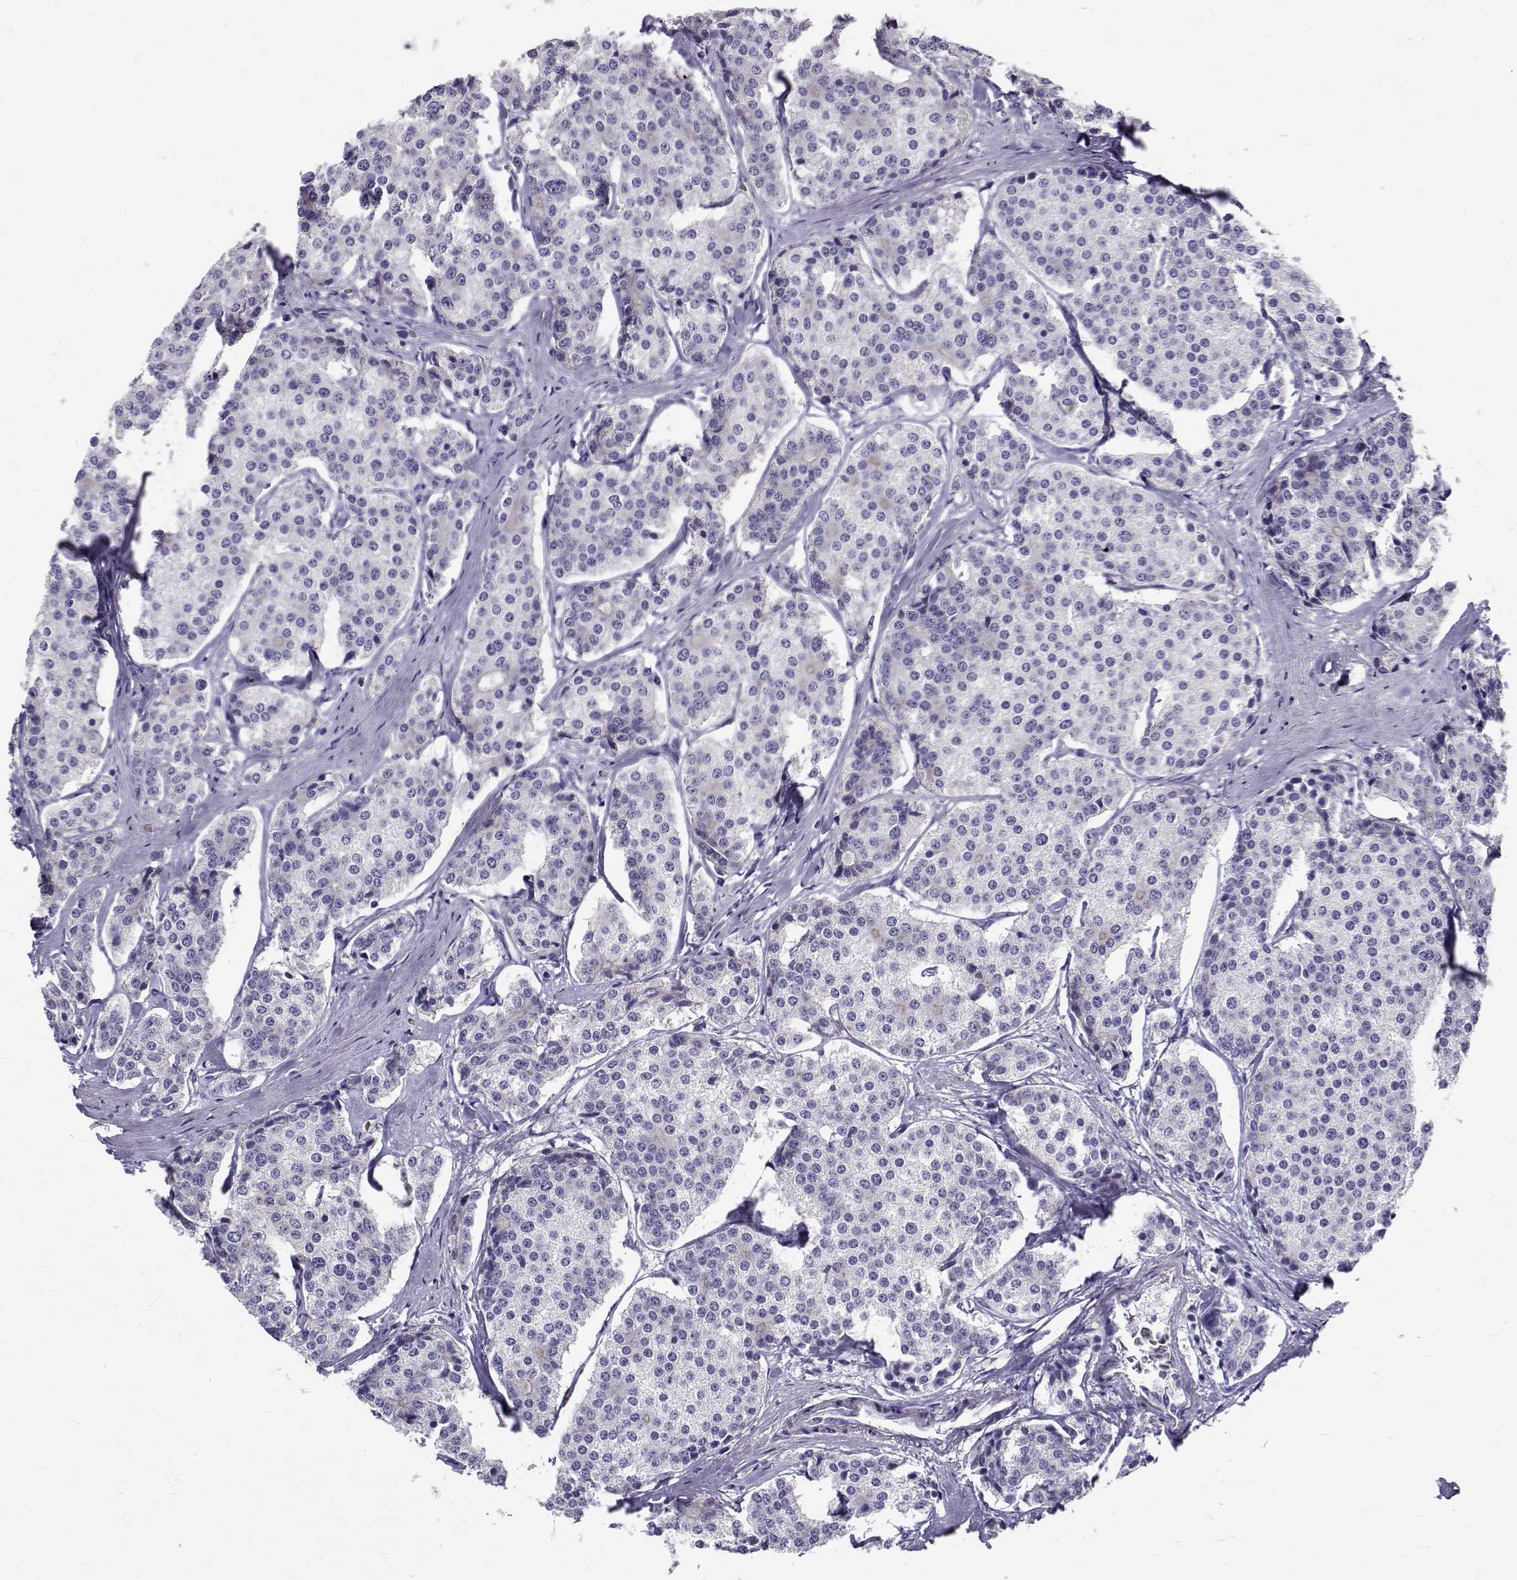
{"staining": {"intensity": "negative", "quantity": "none", "location": "none"}, "tissue": "carcinoid", "cell_type": "Tumor cells", "image_type": "cancer", "snomed": [{"axis": "morphology", "description": "Carcinoid, malignant, NOS"}, {"axis": "topography", "description": "Small intestine"}], "caption": "DAB immunohistochemical staining of human malignant carcinoid exhibits no significant positivity in tumor cells. (Brightfield microscopy of DAB (3,3'-diaminobenzidine) IHC at high magnification).", "gene": "IGSF1", "patient": {"sex": "female", "age": 65}}